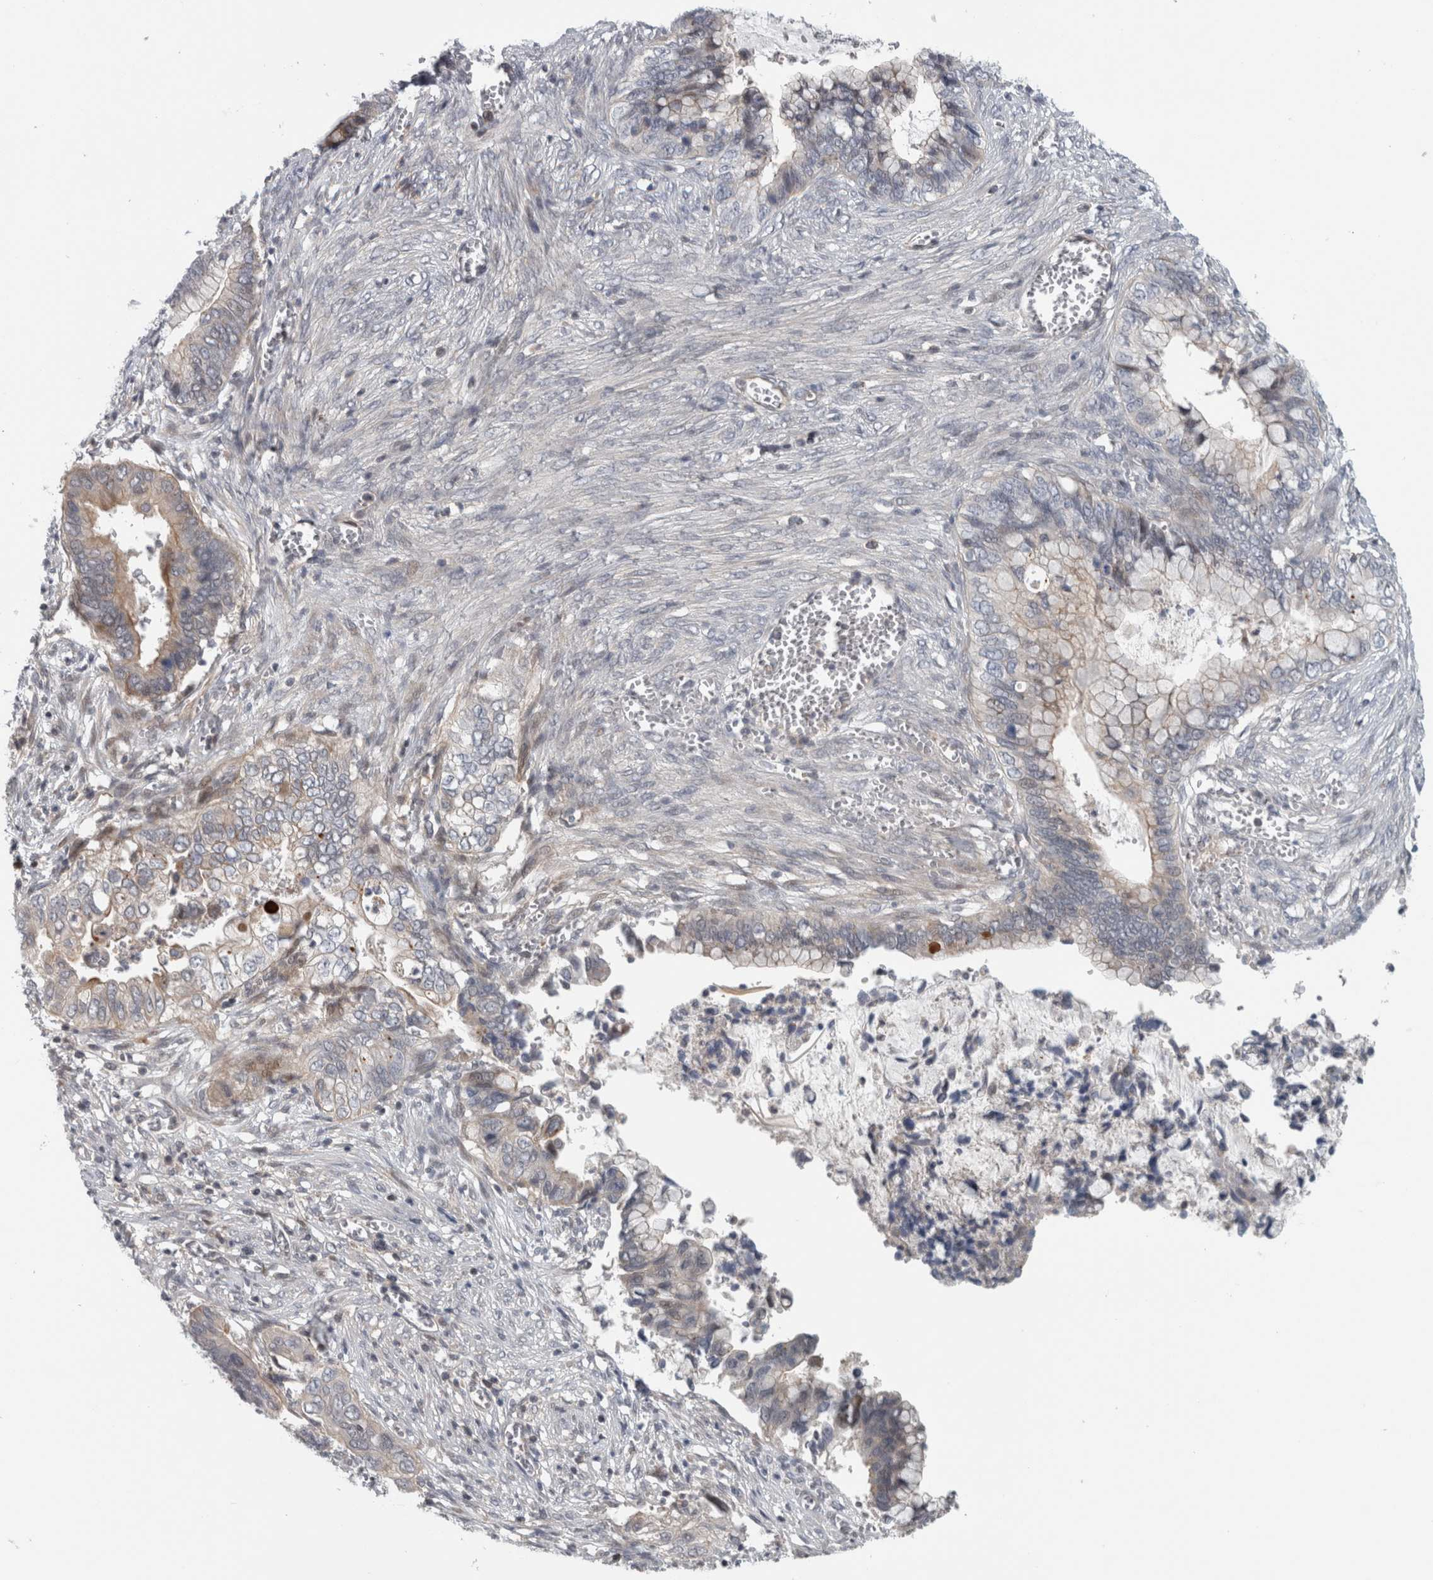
{"staining": {"intensity": "weak", "quantity": "<25%", "location": "cytoplasmic/membranous"}, "tissue": "cervical cancer", "cell_type": "Tumor cells", "image_type": "cancer", "snomed": [{"axis": "morphology", "description": "Adenocarcinoma, NOS"}, {"axis": "topography", "description": "Cervix"}], "caption": "Immunohistochemistry (IHC) photomicrograph of cervical cancer stained for a protein (brown), which exhibits no staining in tumor cells.", "gene": "ZNF804B", "patient": {"sex": "female", "age": 44}}